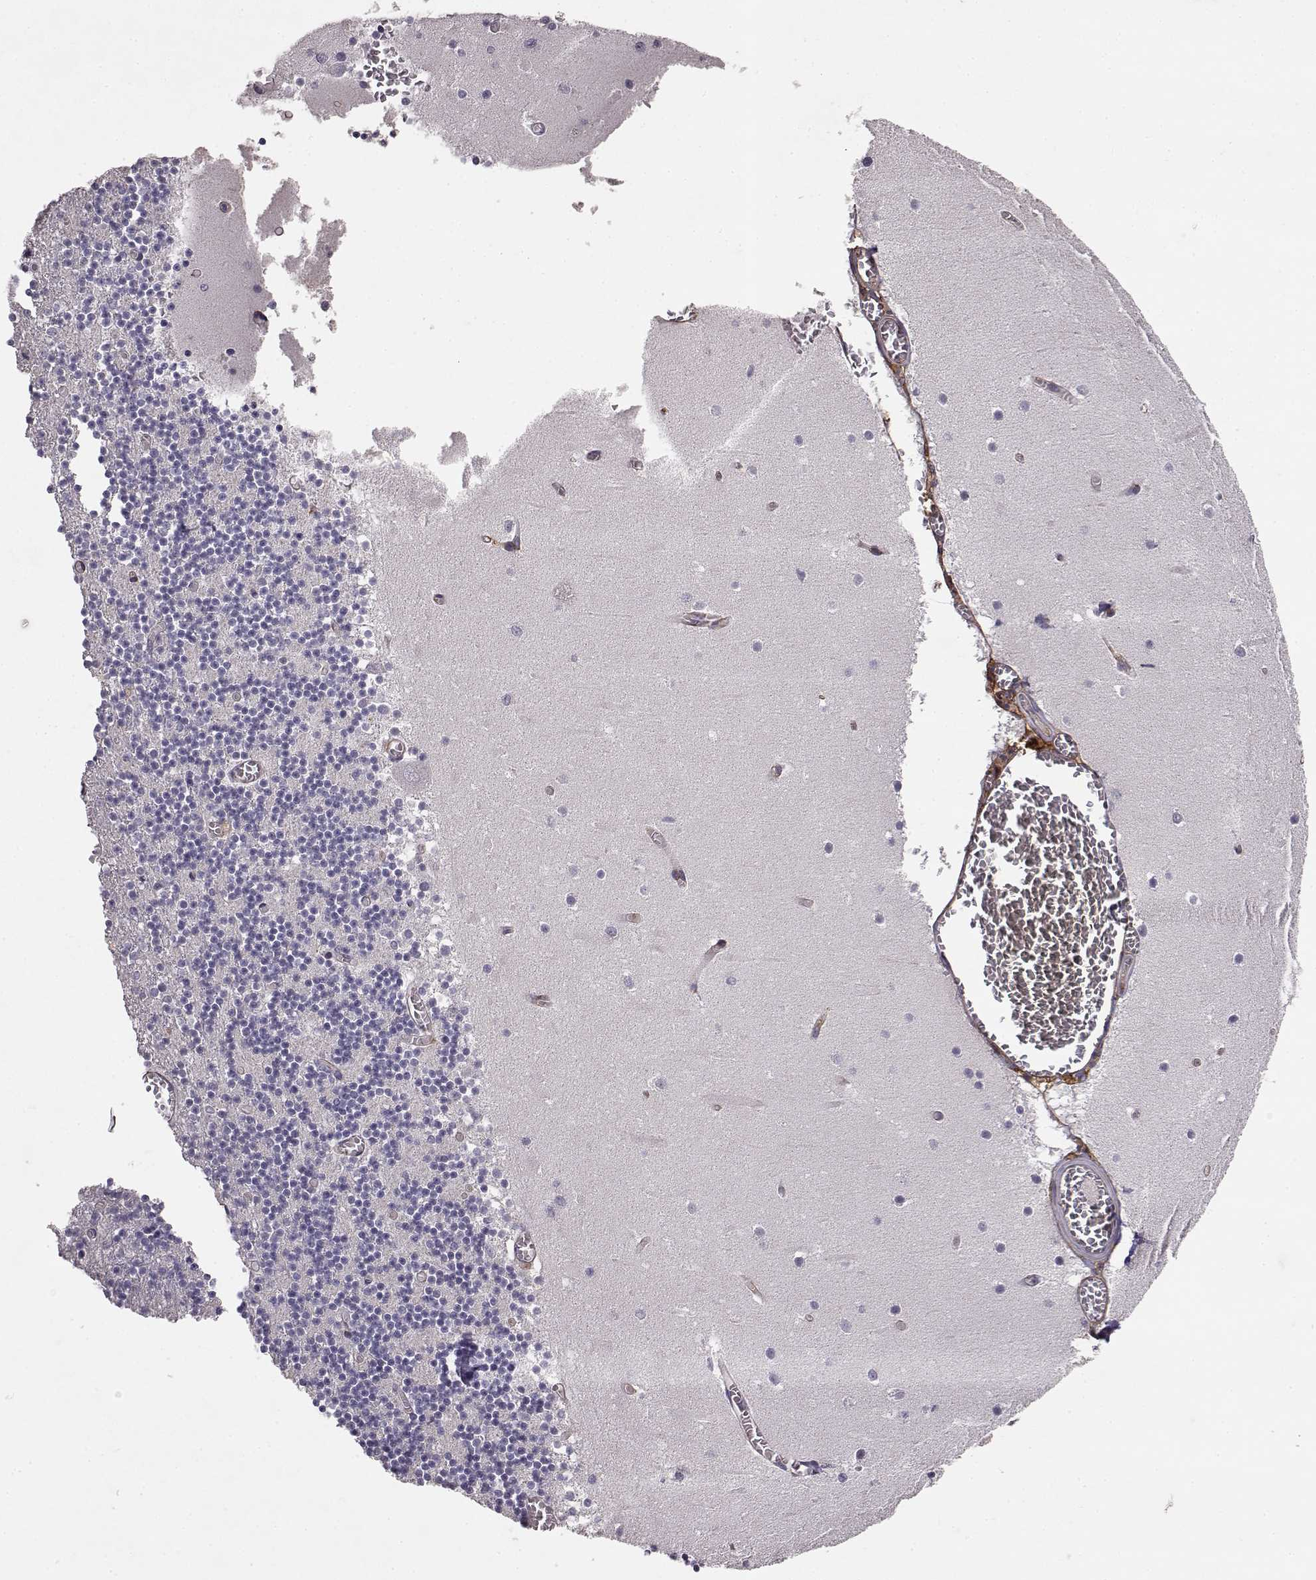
{"staining": {"intensity": "negative", "quantity": "none", "location": "none"}, "tissue": "cerebellum", "cell_type": "Cells in granular layer", "image_type": "normal", "snomed": [{"axis": "morphology", "description": "Normal tissue, NOS"}, {"axis": "topography", "description": "Cerebellum"}], "caption": "Immunohistochemical staining of normal human cerebellum reveals no significant positivity in cells in granular layer. The staining is performed using DAB (3,3'-diaminobenzidine) brown chromogen with nuclei counter-stained in using hematoxylin.", "gene": "IFITM1", "patient": {"sex": "female", "age": 28}}